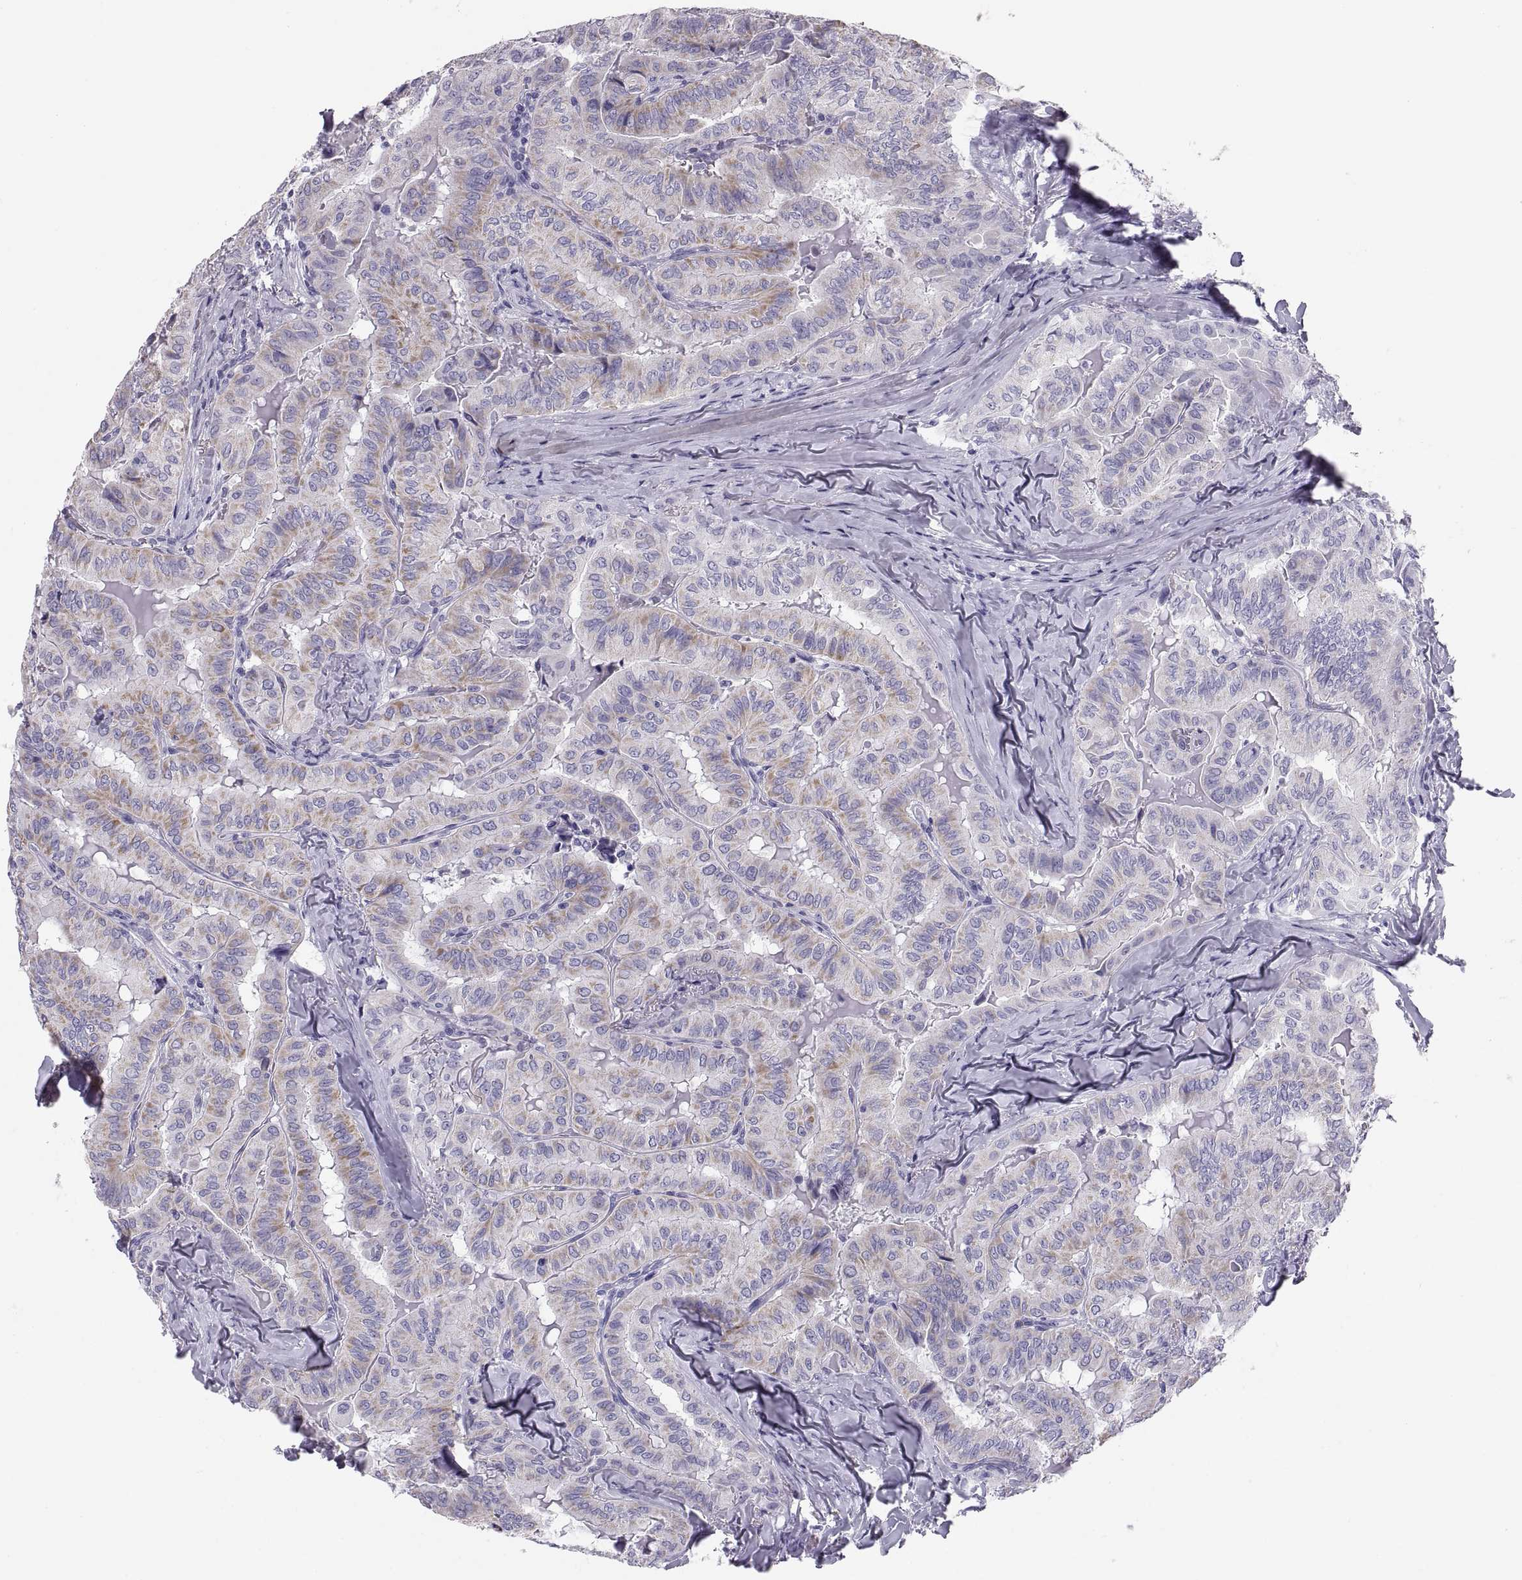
{"staining": {"intensity": "weak", "quantity": "25%-75%", "location": "cytoplasmic/membranous"}, "tissue": "thyroid cancer", "cell_type": "Tumor cells", "image_type": "cancer", "snomed": [{"axis": "morphology", "description": "Papillary adenocarcinoma, NOS"}, {"axis": "topography", "description": "Thyroid gland"}], "caption": "Protein staining of thyroid papillary adenocarcinoma tissue reveals weak cytoplasmic/membranous staining in about 25%-75% of tumor cells.", "gene": "PAX2", "patient": {"sex": "female", "age": 68}}